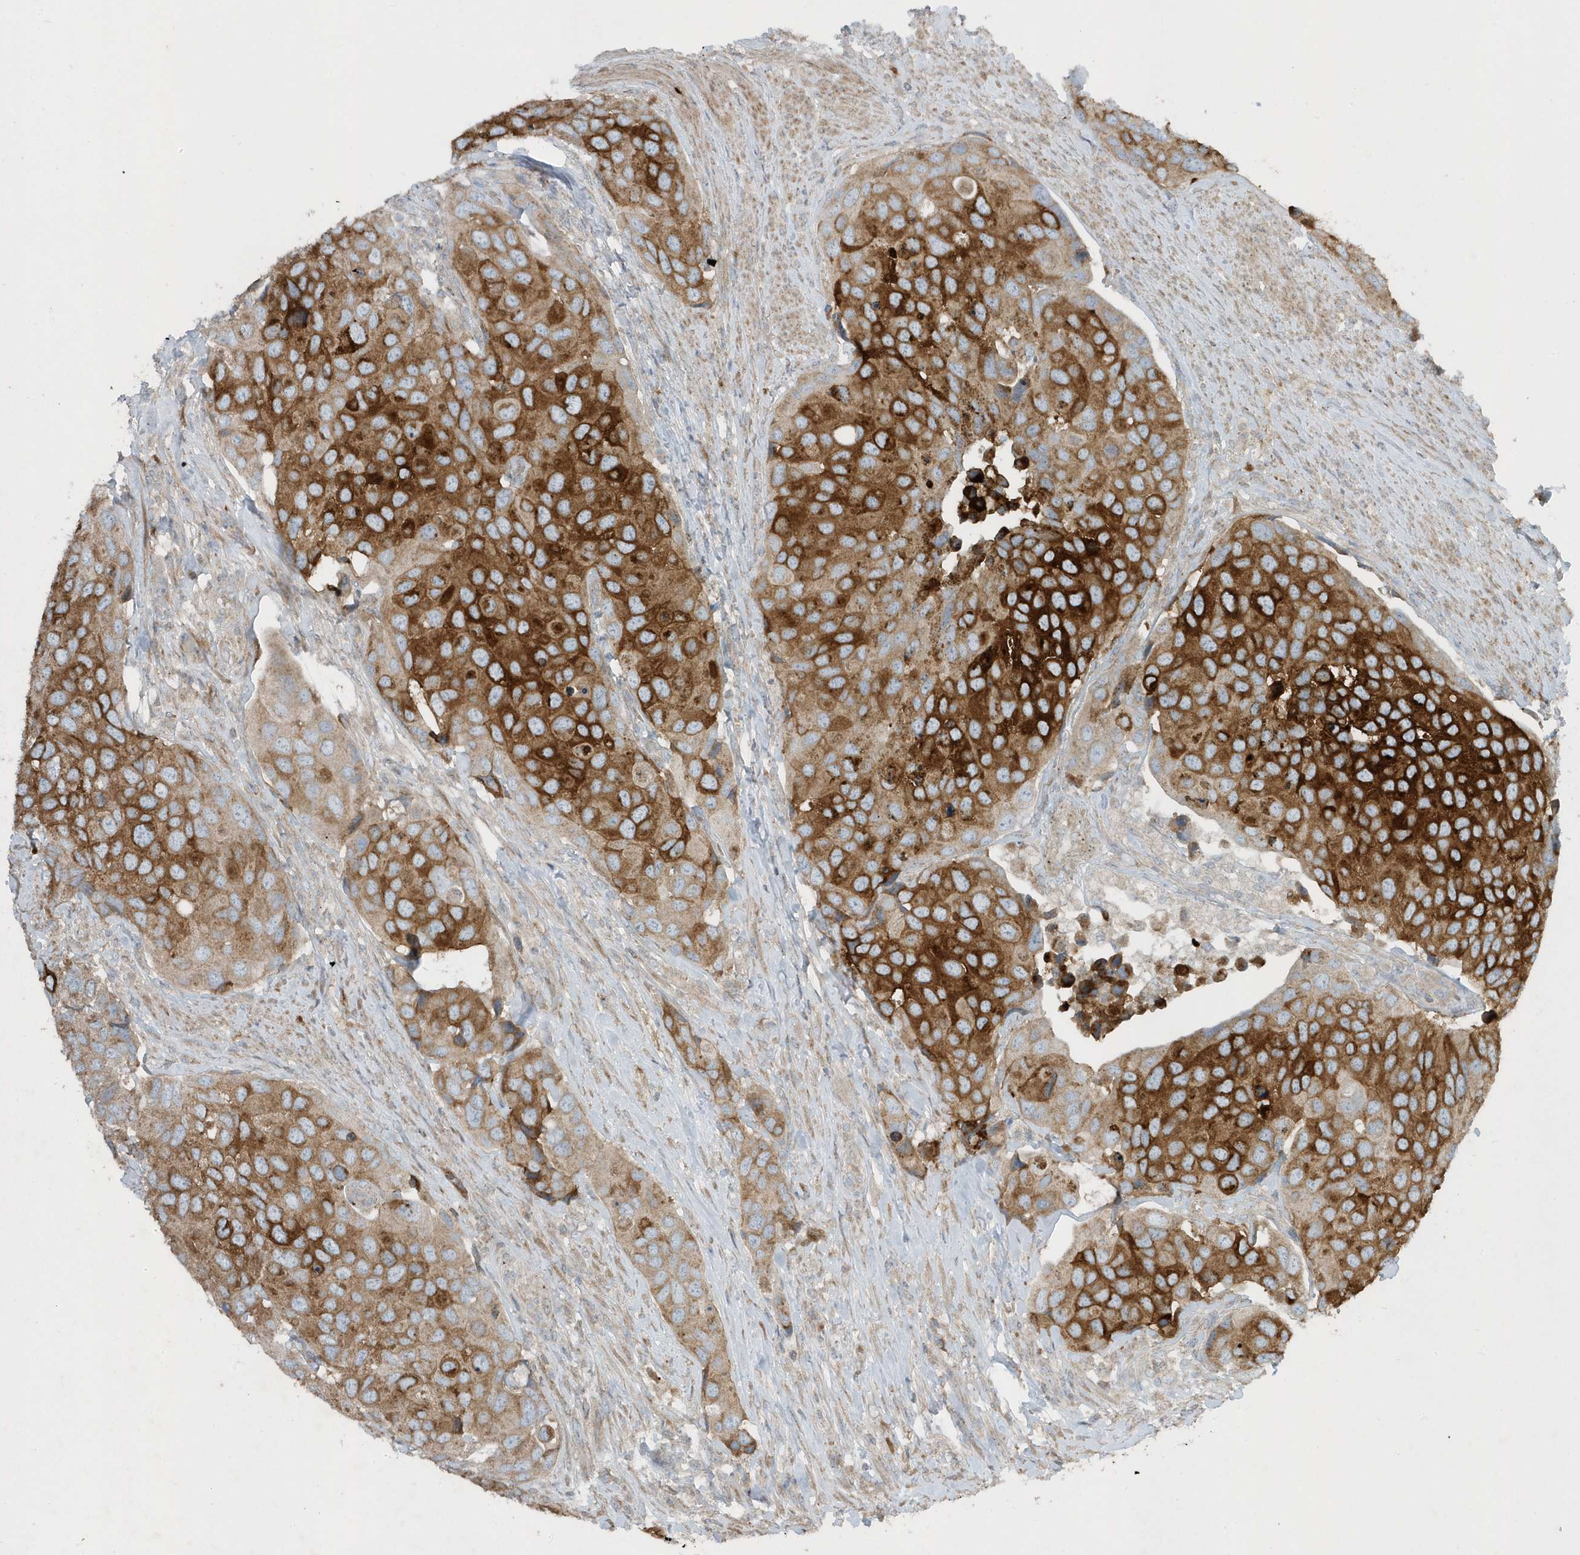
{"staining": {"intensity": "strong", "quantity": ">75%", "location": "cytoplasmic/membranous"}, "tissue": "urothelial cancer", "cell_type": "Tumor cells", "image_type": "cancer", "snomed": [{"axis": "morphology", "description": "Urothelial carcinoma, High grade"}, {"axis": "topography", "description": "Urinary bladder"}], "caption": "About >75% of tumor cells in human high-grade urothelial carcinoma exhibit strong cytoplasmic/membranous protein positivity as visualized by brown immunohistochemical staining.", "gene": "SLC38A2", "patient": {"sex": "male", "age": 74}}